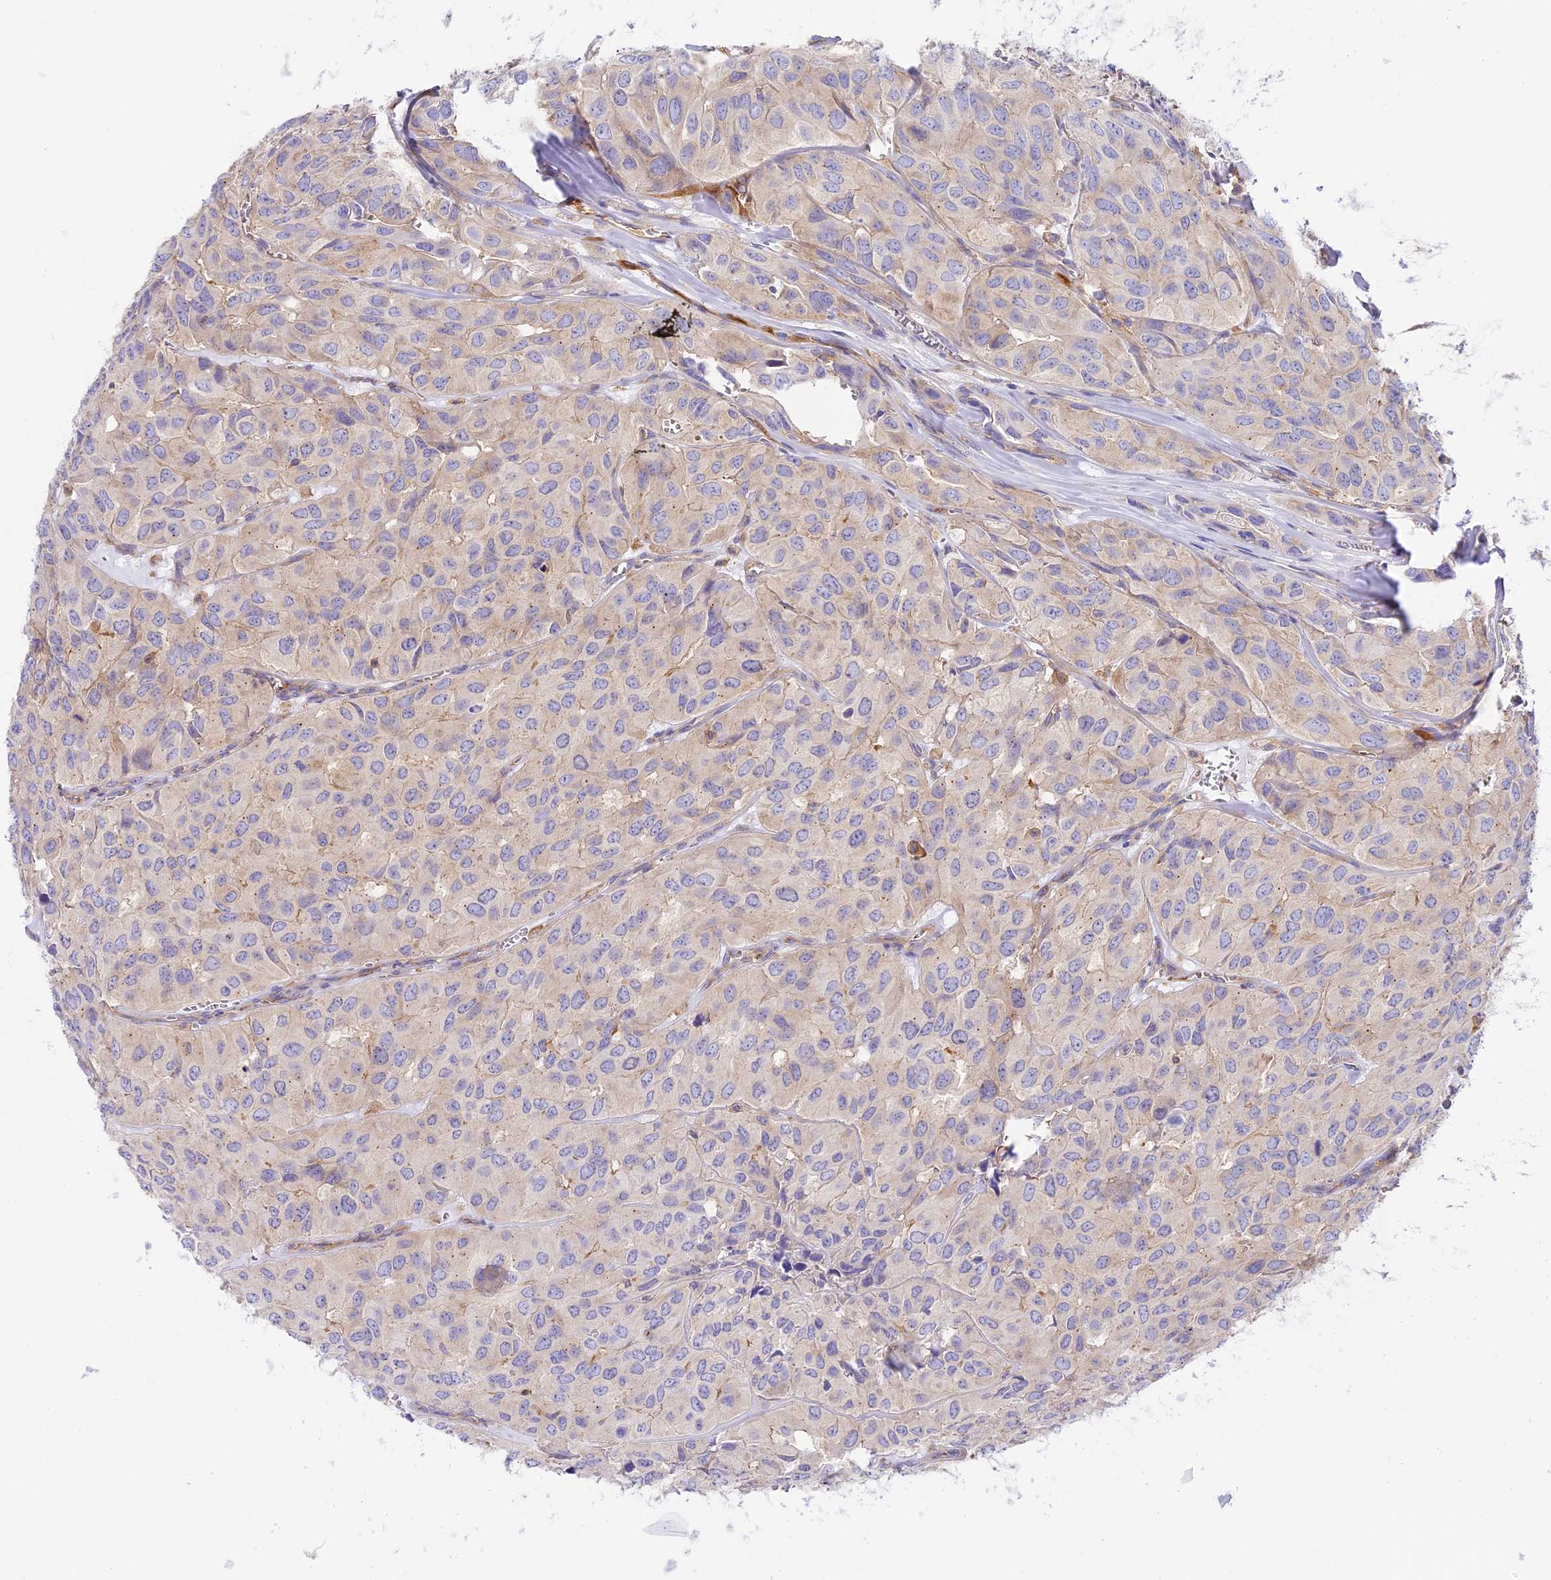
{"staining": {"intensity": "negative", "quantity": "none", "location": "none"}, "tissue": "head and neck cancer", "cell_type": "Tumor cells", "image_type": "cancer", "snomed": [{"axis": "morphology", "description": "Adenocarcinoma, NOS"}, {"axis": "topography", "description": "Salivary gland, NOS"}, {"axis": "topography", "description": "Head-Neck"}], "caption": "An image of human head and neck cancer is negative for staining in tumor cells.", "gene": "HOMER3", "patient": {"sex": "female", "age": 76}}